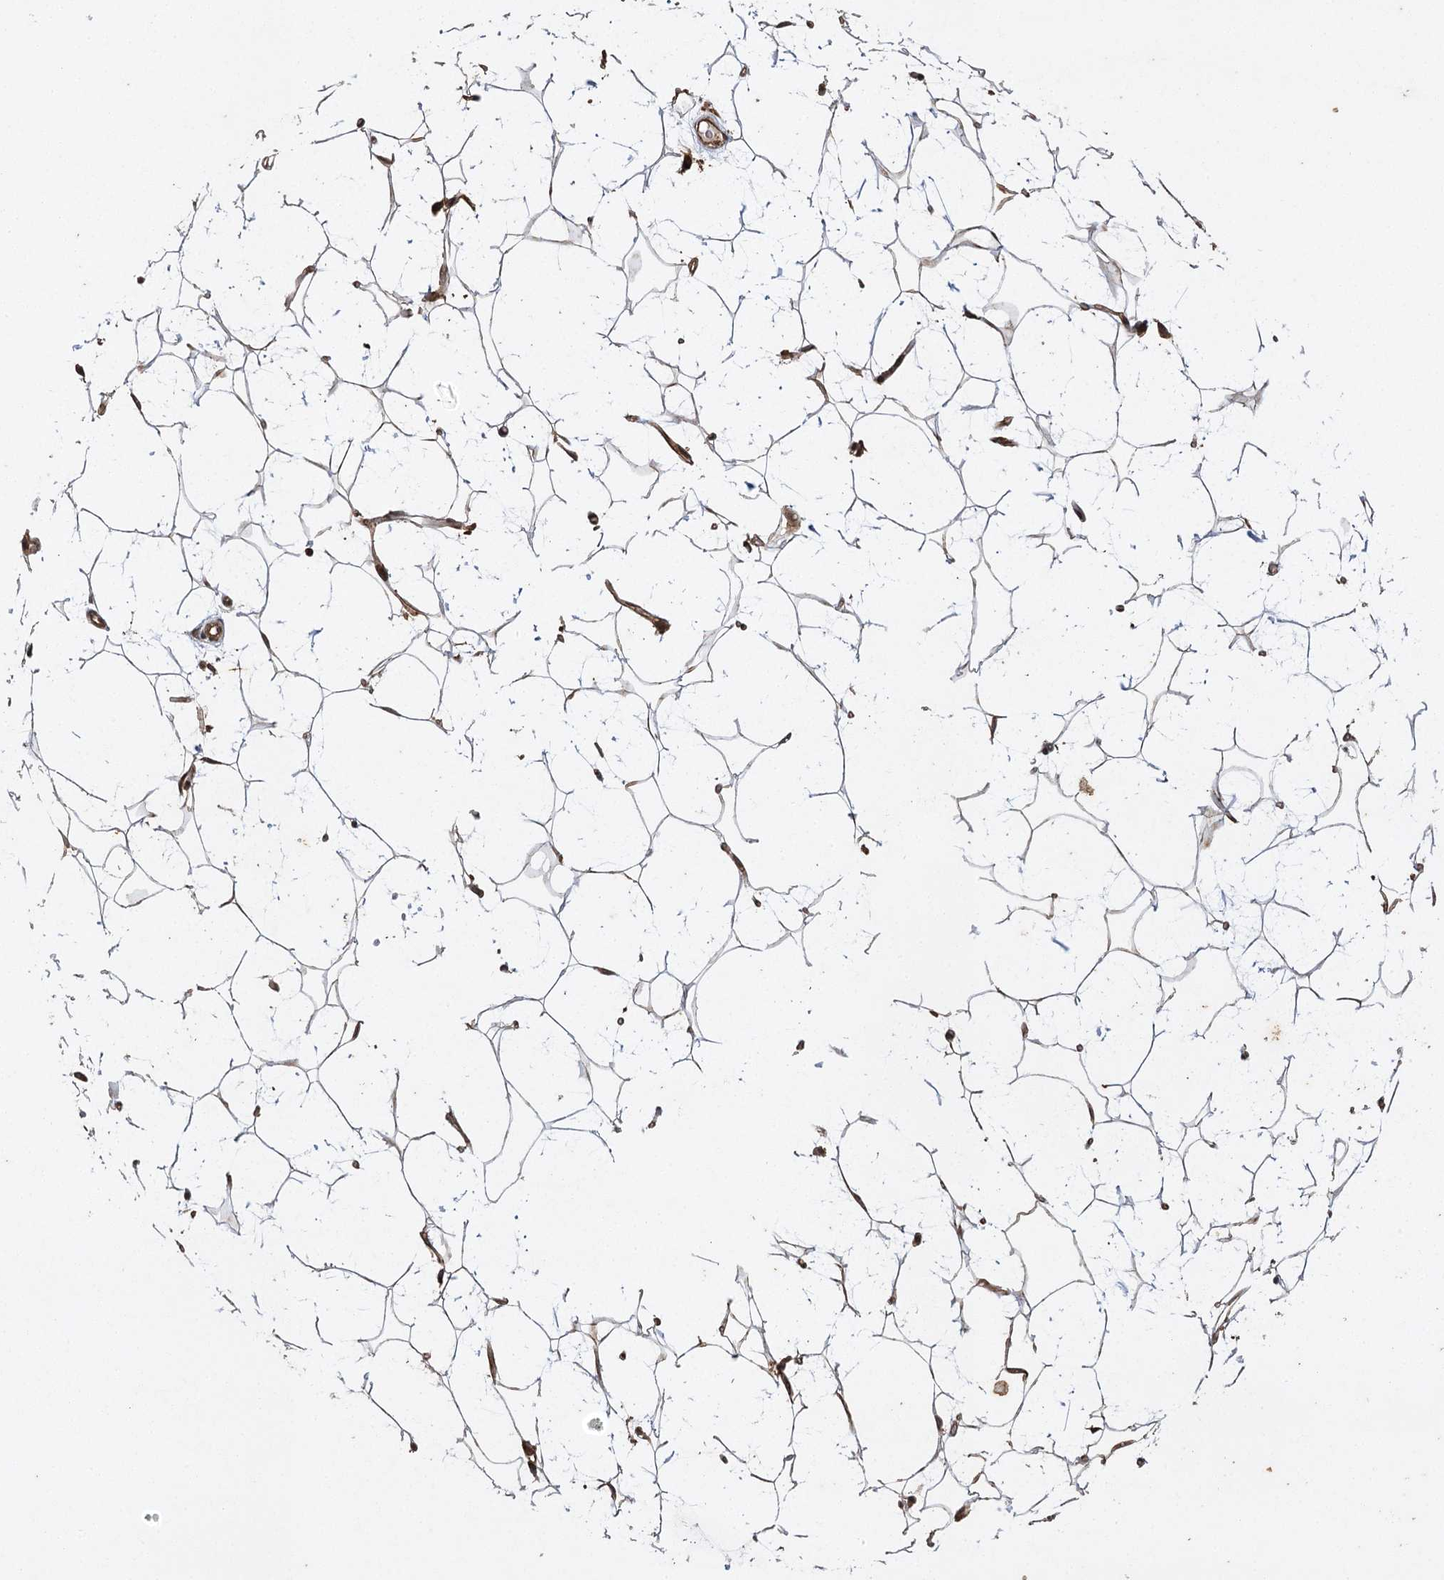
{"staining": {"intensity": "negative", "quantity": "none", "location": "none"}, "tissue": "adipose tissue", "cell_type": "Adipocytes", "image_type": "normal", "snomed": [{"axis": "morphology", "description": "Normal tissue, NOS"}, {"axis": "topography", "description": "Breast"}], "caption": "Human adipose tissue stained for a protein using immunohistochemistry demonstrates no staining in adipocytes.", "gene": "IL11RA", "patient": {"sex": "female", "age": 26}}